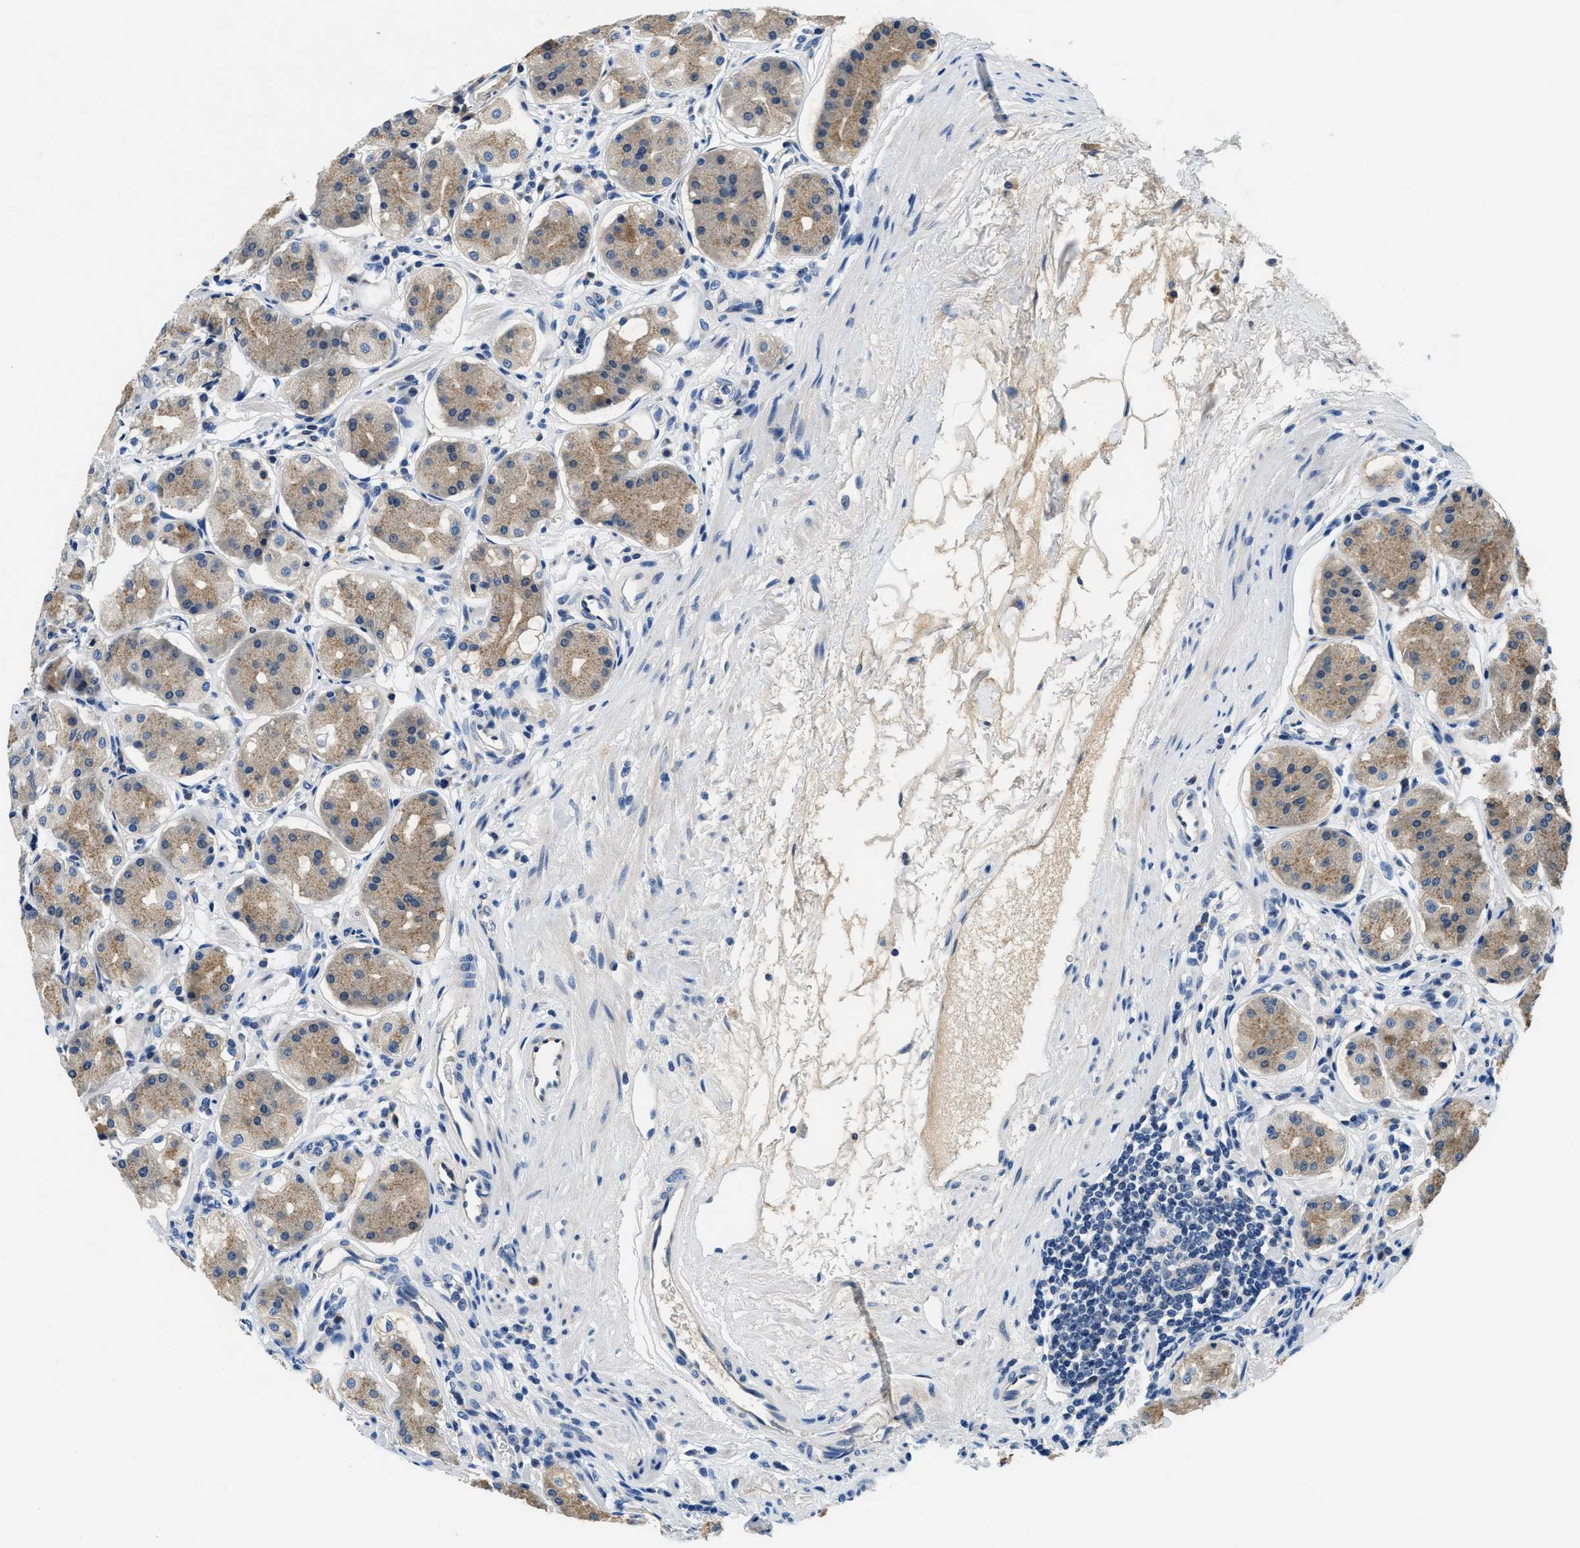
{"staining": {"intensity": "moderate", "quantity": ">75%", "location": "cytoplasmic/membranous"}, "tissue": "stomach", "cell_type": "Glandular cells", "image_type": "normal", "snomed": [{"axis": "morphology", "description": "Normal tissue, NOS"}, {"axis": "topography", "description": "Stomach"}, {"axis": "topography", "description": "Stomach, lower"}], "caption": "This is a histology image of IHC staining of normal stomach, which shows moderate staining in the cytoplasmic/membranous of glandular cells.", "gene": "ALDH3A2", "patient": {"sex": "female", "age": 56}}